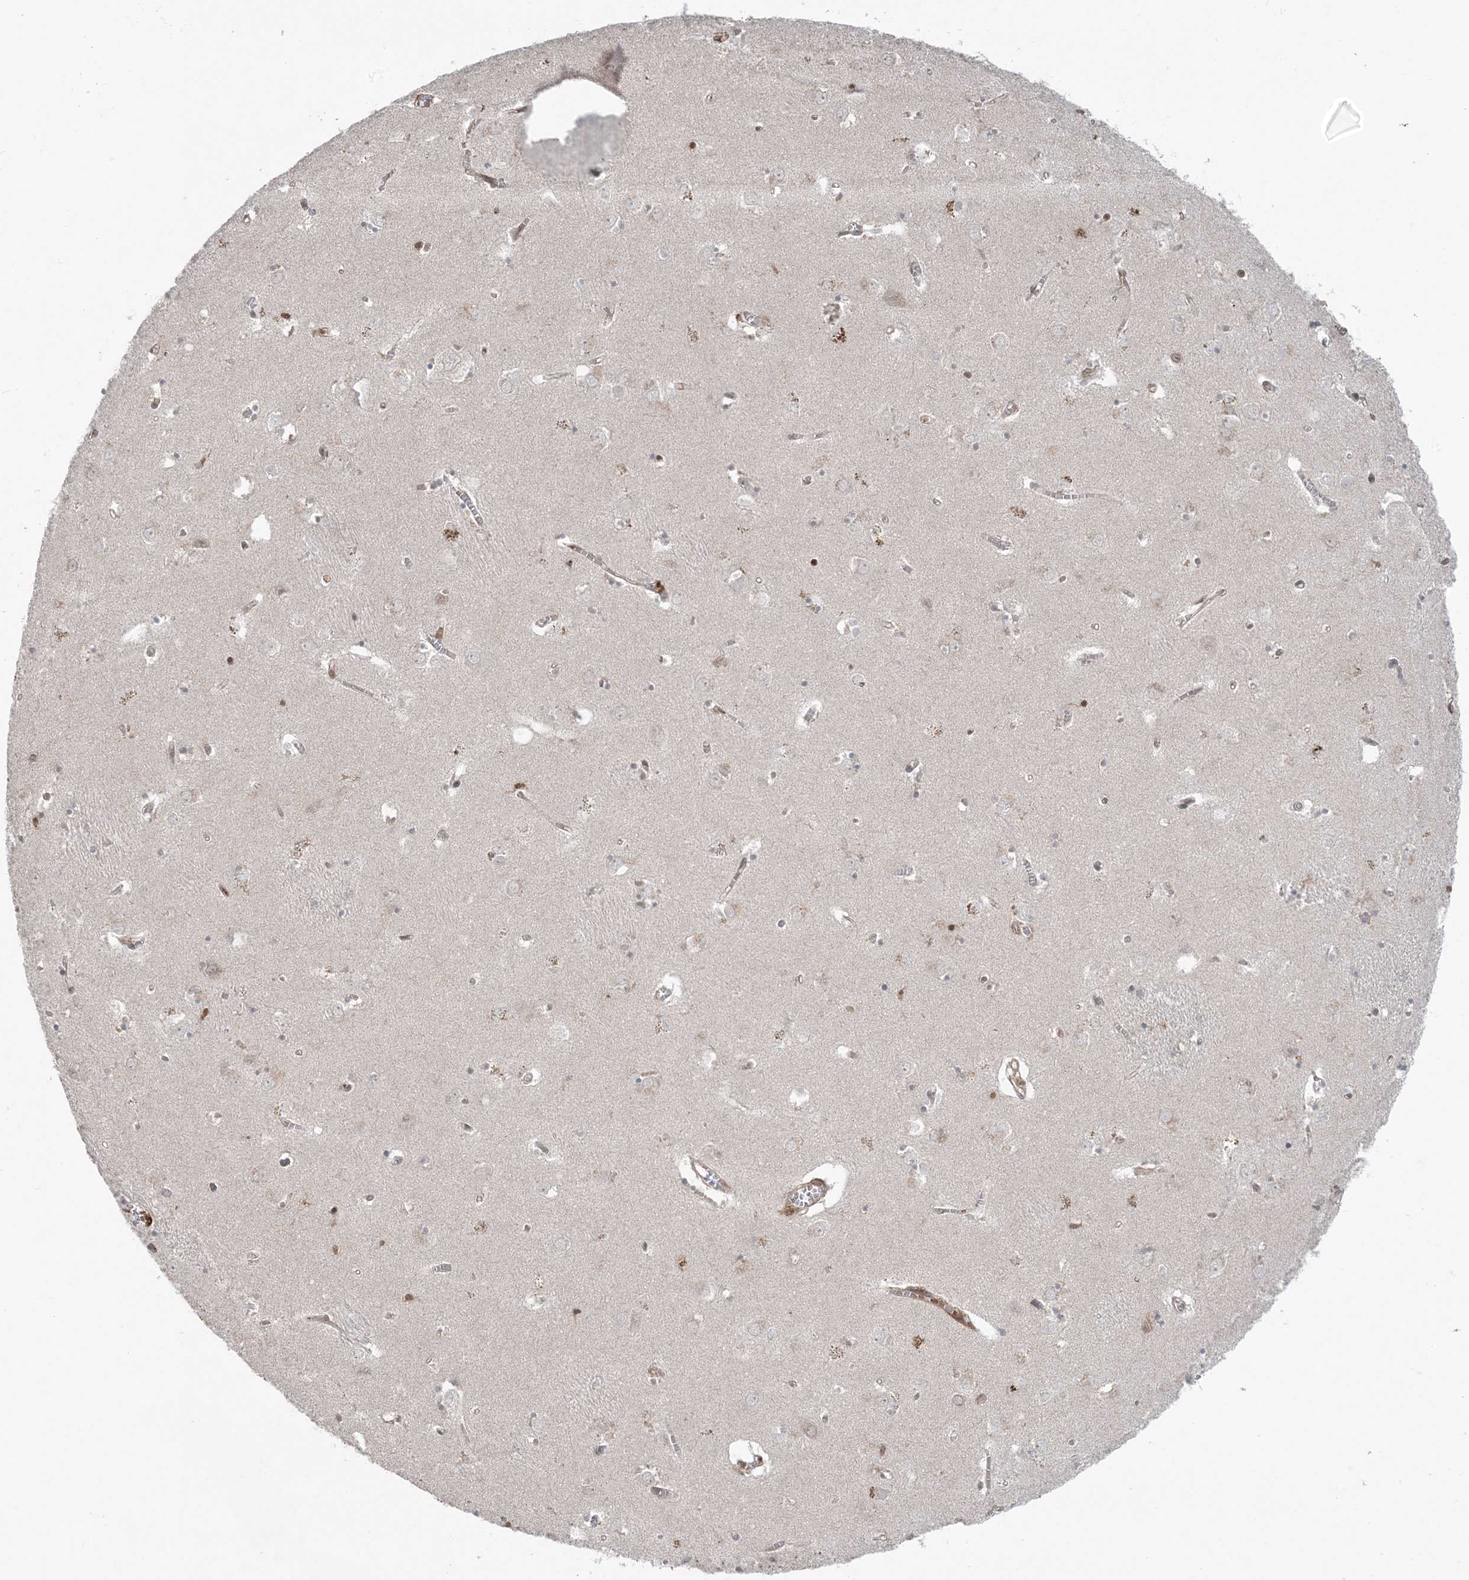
{"staining": {"intensity": "moderate", "quantity": "<25%", "location": "cytoplasmic/membranous,nuclear"}, "tissue": "caudate", "cell_type": "Glial cells", "image_type": "normal", "snomed": [{"axis": "morphology", "description": "Normal tissue, NOS"}, {"axis": "topography", "description": "Lateral ventricle wall"}], "caption": "Immunohistochemistry (IHC) photomicrograph of benign caudate stained for a protein (brown), which reveals low levels of moderate cytoplasmic/membranous,nuclear positivity in approximately <25% of glial cells.", "gene": "DDX19B", "patient": {"sex": "male", "age": 70}}